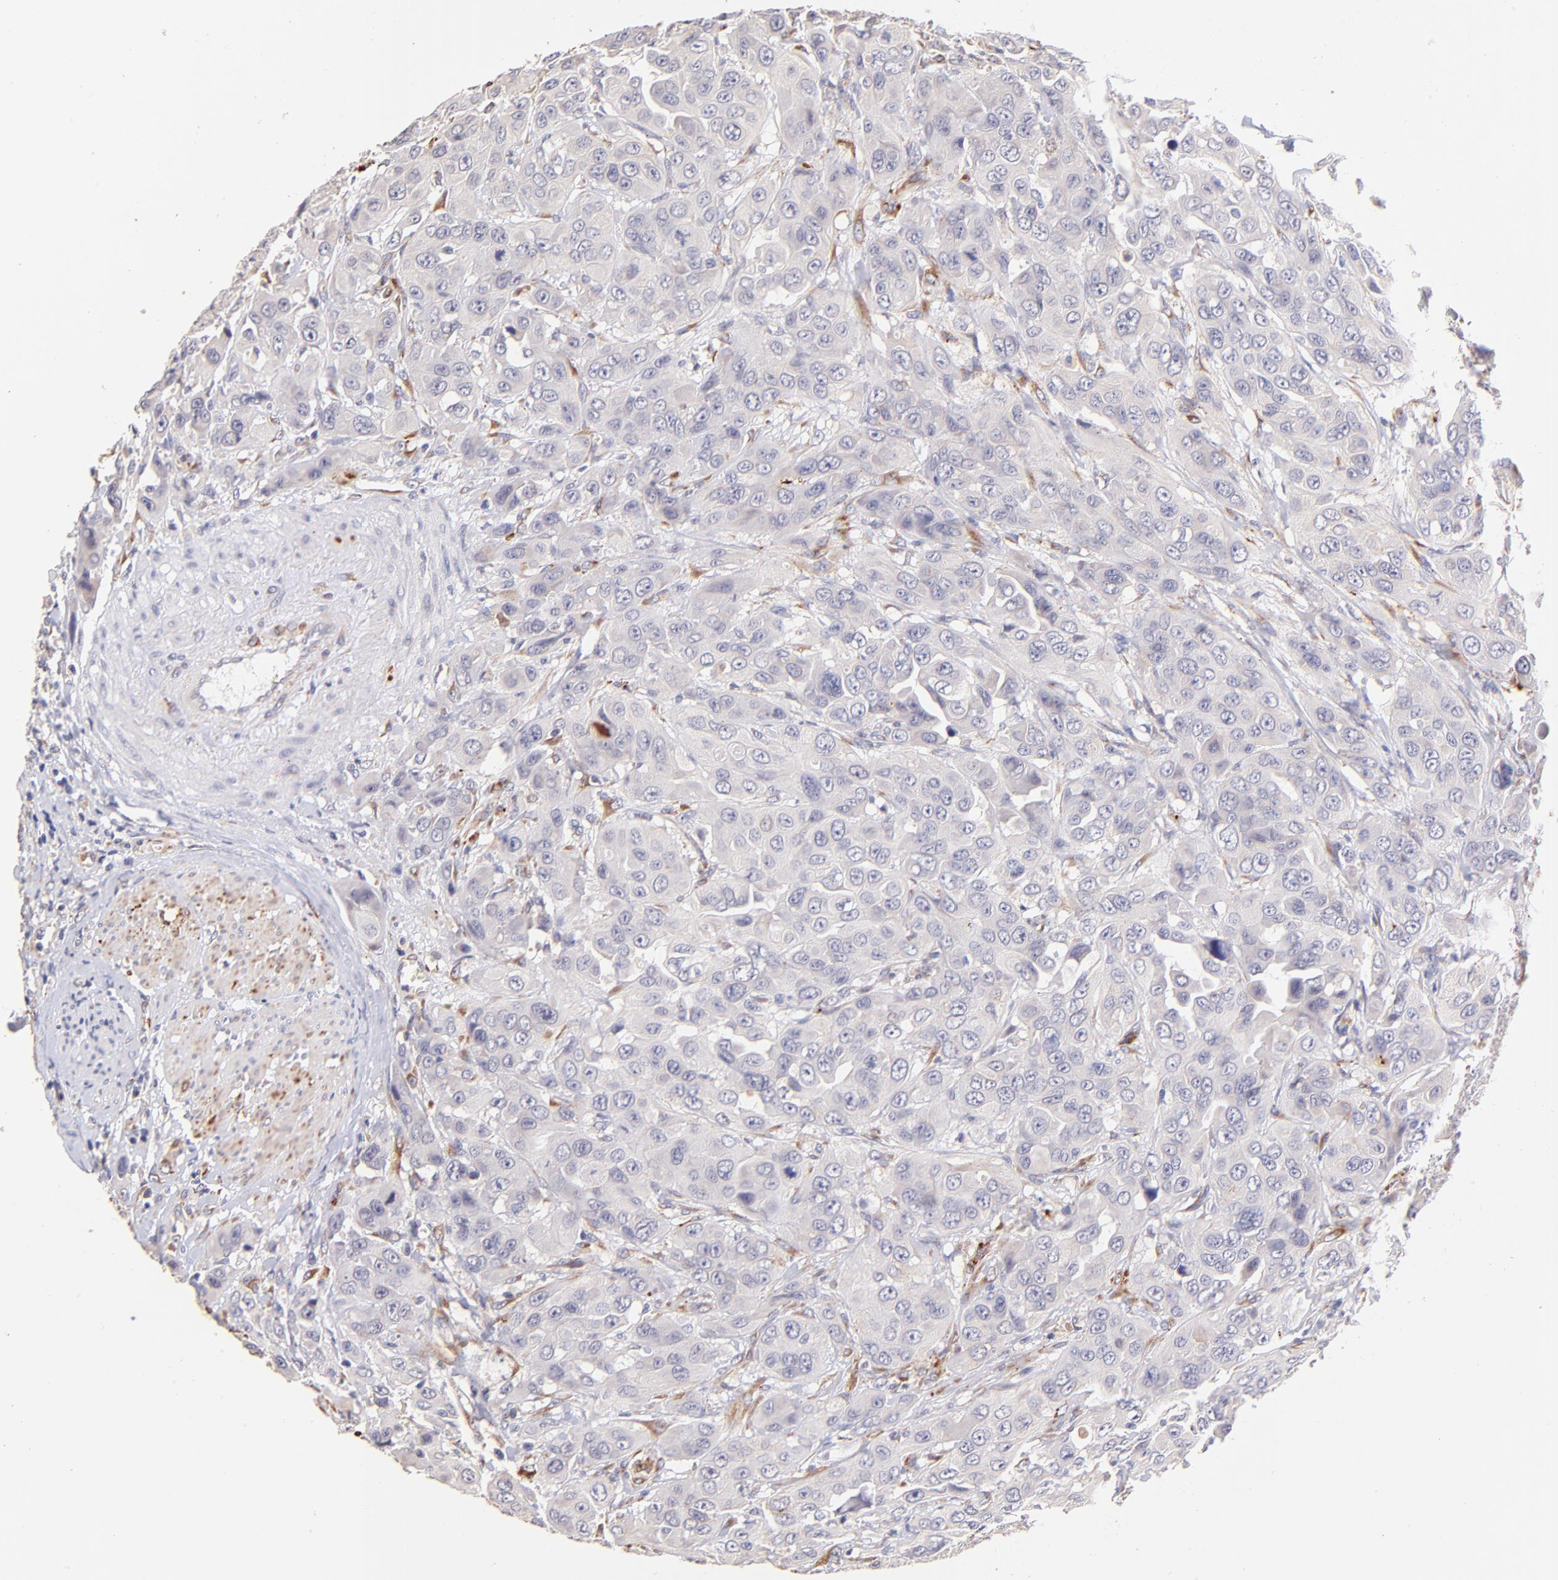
{"staining": {"intensity": "negative", "quantity": "none", "location": "none"}, "tissue": "urothelial cancer", "cell_type": "Tumor cells", "image_type": "cancer", "snomed": [{"axis": "morphology", "description": "Urothelial carcinoma, High grade"}, {"axis": "topography", "description": "Urinary bladder"}], "caption": "Protein analysis of urothelial cancer reveals no significant expression in tumor cells. (IHC, brightfield microscopy, high magnification).", "gene": "SPARC", "patient": {"sex": "male", "age": 73}}